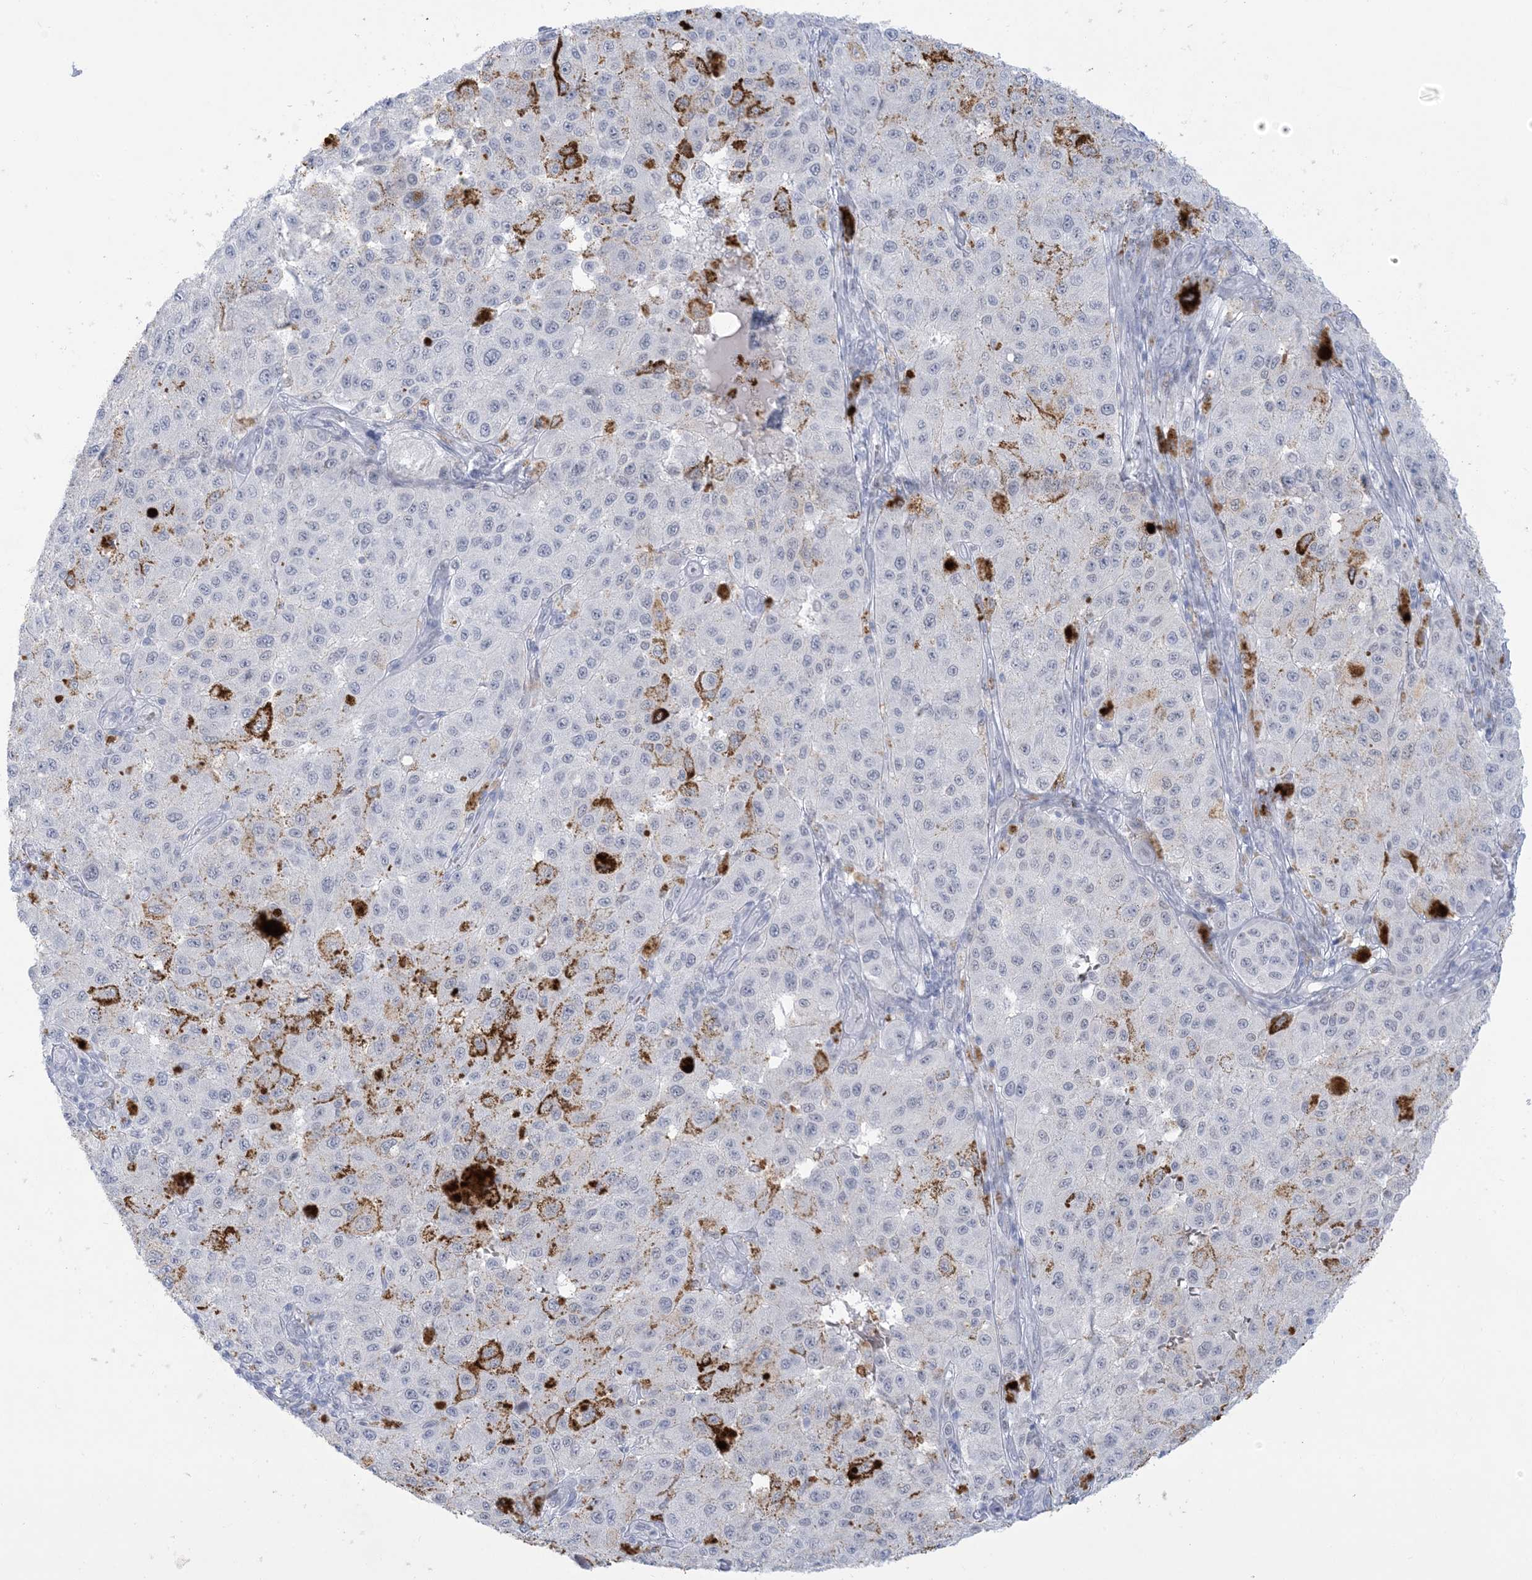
{"staining": {"intensity": "negative", "quantity": "none", "location": "none"}, "tissue": "melanoma", "cell_type": "Tumor cells", "image_type": "cancer", "snomed": [{"axis": "morphology", "description": "Malignant melanoma, NOS"}, {"axis": "topography", "description": "Skin"}], "caption": "The photomicrograph exhibits no staining of tumor cells in malignant melanoma. Brightfield microscopy of immunohistochemistry stained with DAB (brown) and hematoxylin (blue), captured at high magnification.", "gene": "HOMEZ", "patient": {"sex": "female", "age": 64}}